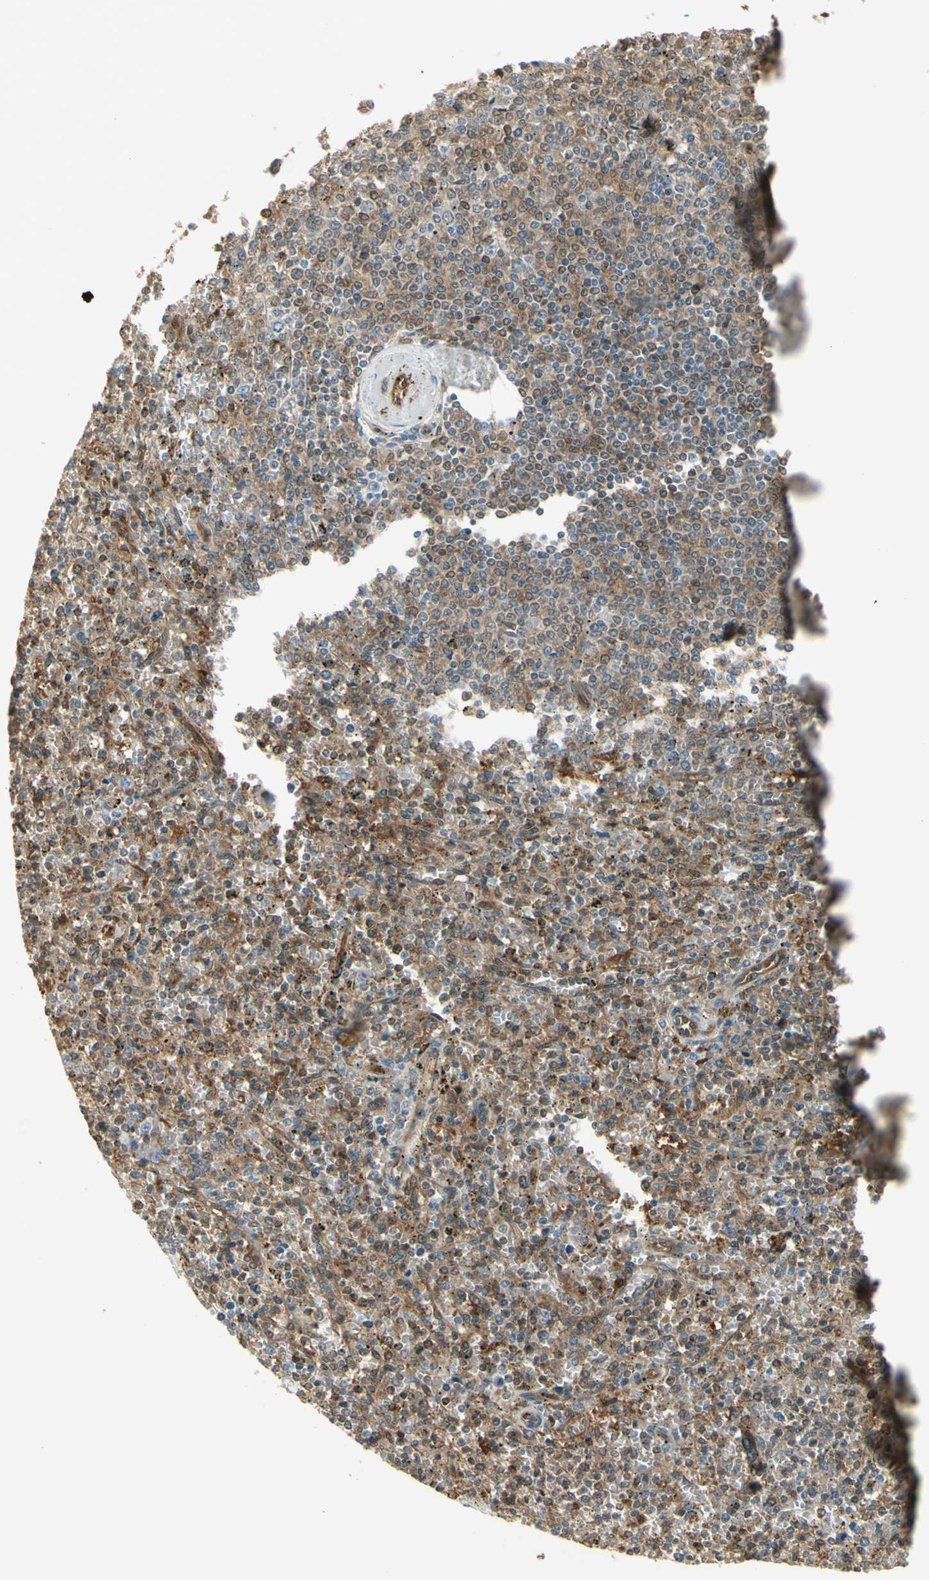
{"staining": {"intensity": "strong", "quantity": ">75%", "location": "cytoplasmic/membranous,nuclear"}, "tissue": "spleen", "cell_type": "Cells in red pulp", "image_type": "normal", "snomed": [{"axis": "morphology", "description": "Normal tissue, NOS"}, {"axis": "topography", "description": "Spleen"}], "caption": "A high-resolution photomicrograph shows IHC staining of benign spleen, which exhibits strong cytoplasmic/membranous,nuclear positivity in about >75% of cells in red pulp. (DAB (3,3'-diaminobenzidine) IHC with brightfield microscopy, high magnification).", "gene": "SERPINB6", "patient": {"sex": "male", "age": 72}}